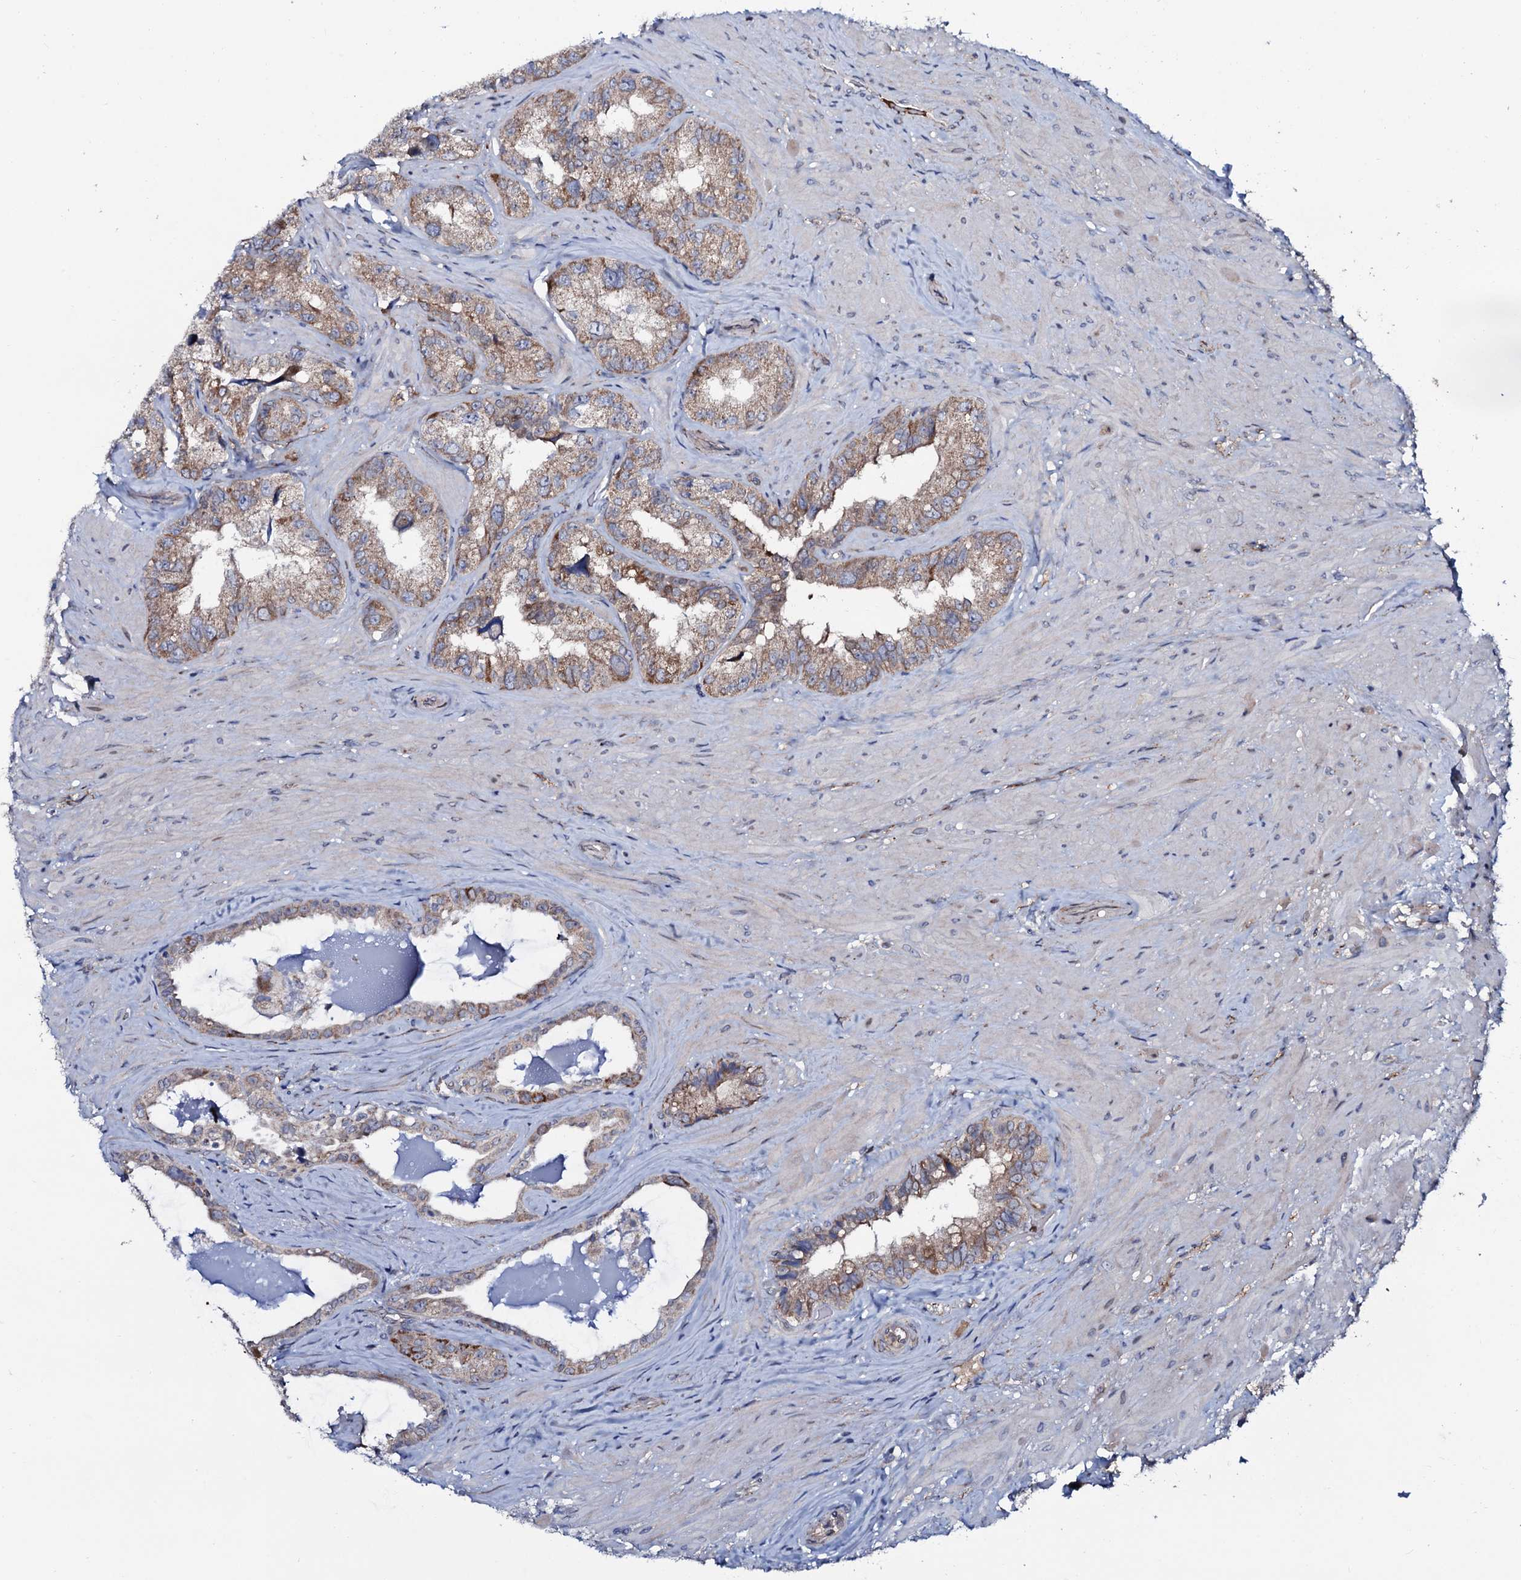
{"staining": {"intensity": "moderate", "quantity": ">75%", "location": "cytoplasmic/membranous"}, "tissue": "seminal vesicle", "cell_type": "Glandular cells", "image_type": "normal", "snomed": [{"axis": "morphology", "description": "Normal tissue, NOS"}, {"axis": "topography", "description": "Seminal veicle"}, {"axis": "topography", "description": "Peripheral nerve tissue"}], "caption": "Protein staining demonstrates moderate cytoplasmic/membranous staining in about >75% of glandular cells in benign seminal vesicle.", "gene": "PPP1R3D", "patient": {"sex": "male", "age": 67}}